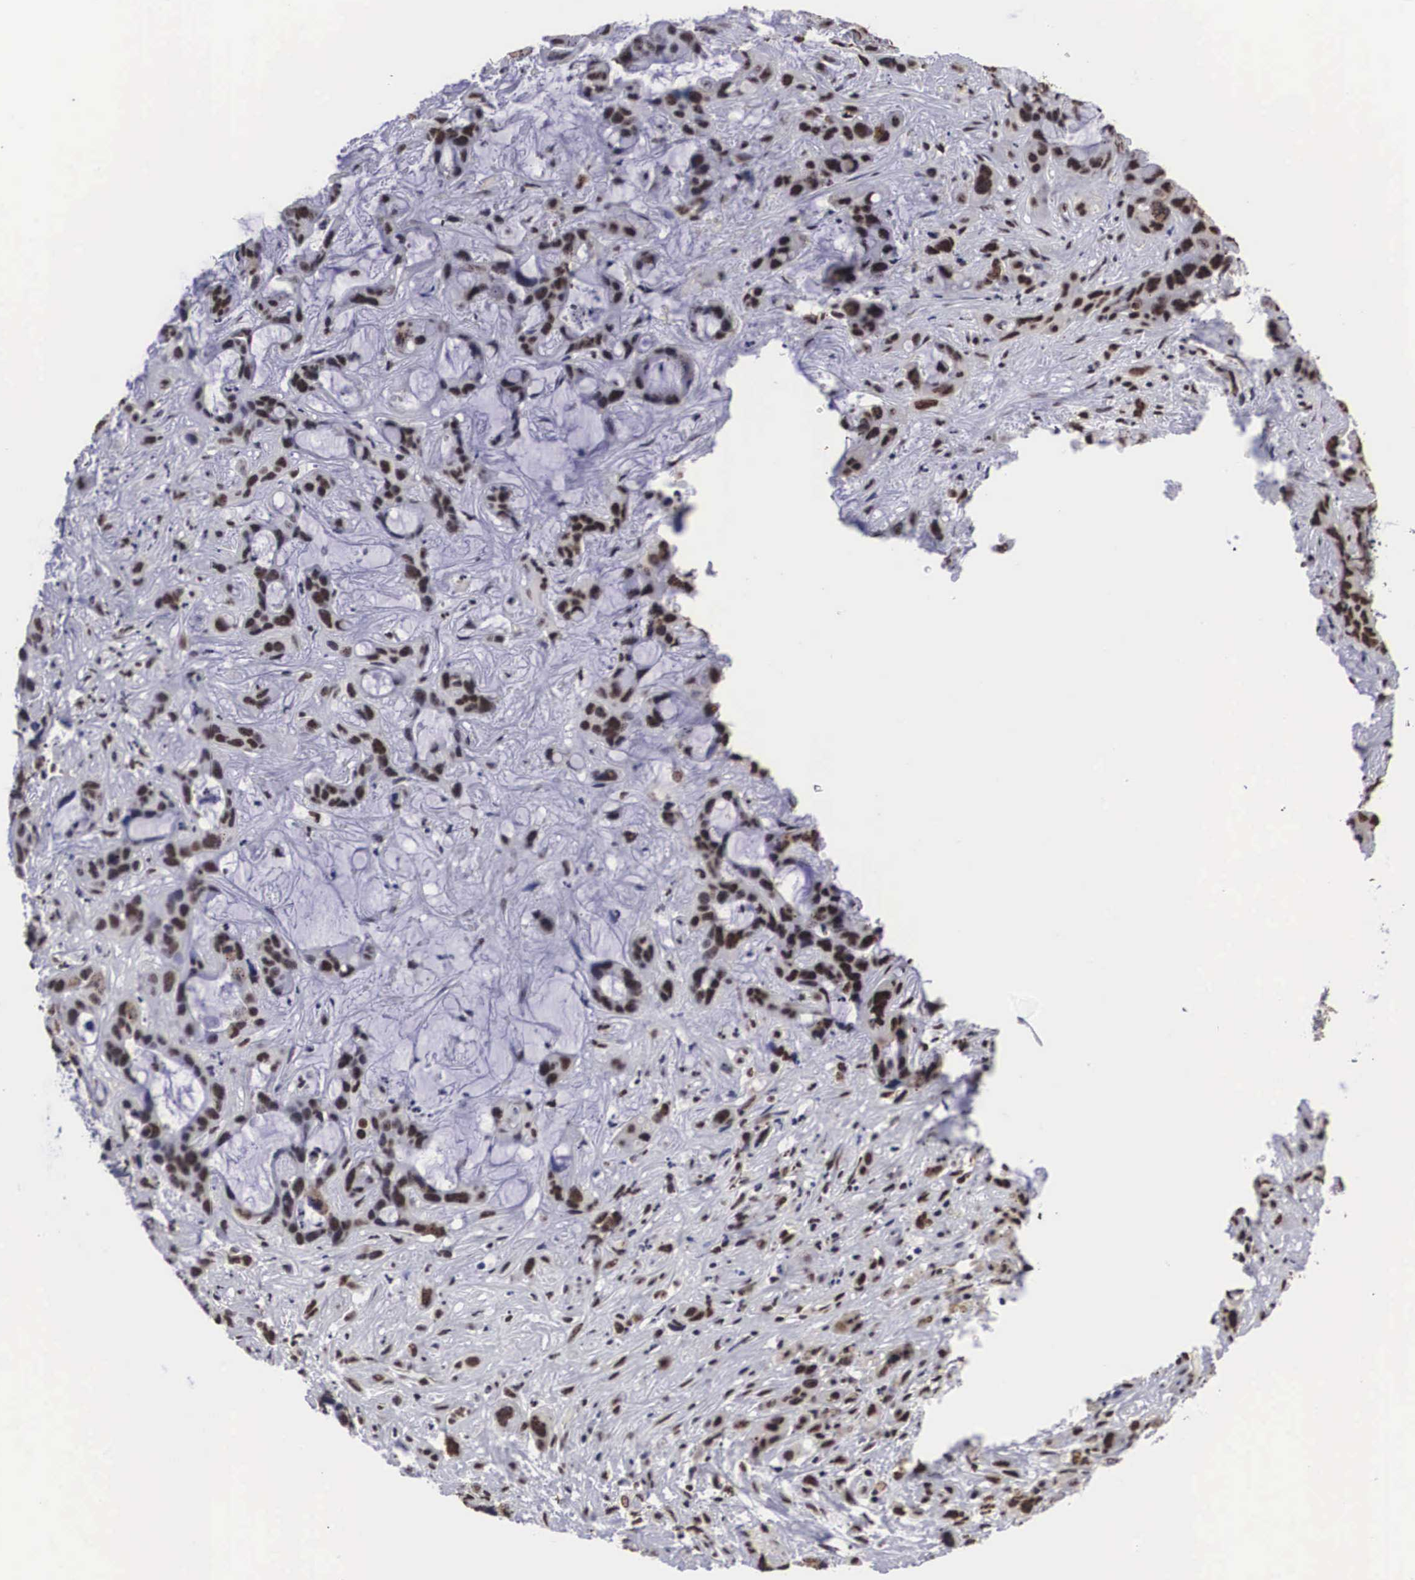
{"staining": {"intensity": "moderate", "quantity": ">75%", "location": "nuclear"}, "tissue": "liver cancer", "cell_type": "Tumor cells", "image_type": "cancer", "snomed": [{"axis": "morphology", "description": "Cholangiocarcinoma"}, {"axis": "topography", "description": "Liver"}], "caption": "Tumor cells reveal medium levels of moderate nuclear positivity in approximately >75% of cells in liver cancer. (IHC, brightfield microscopy, high magnification).", "gene": "ACIN1", "patient": {"sex": "female", "age": 65}}